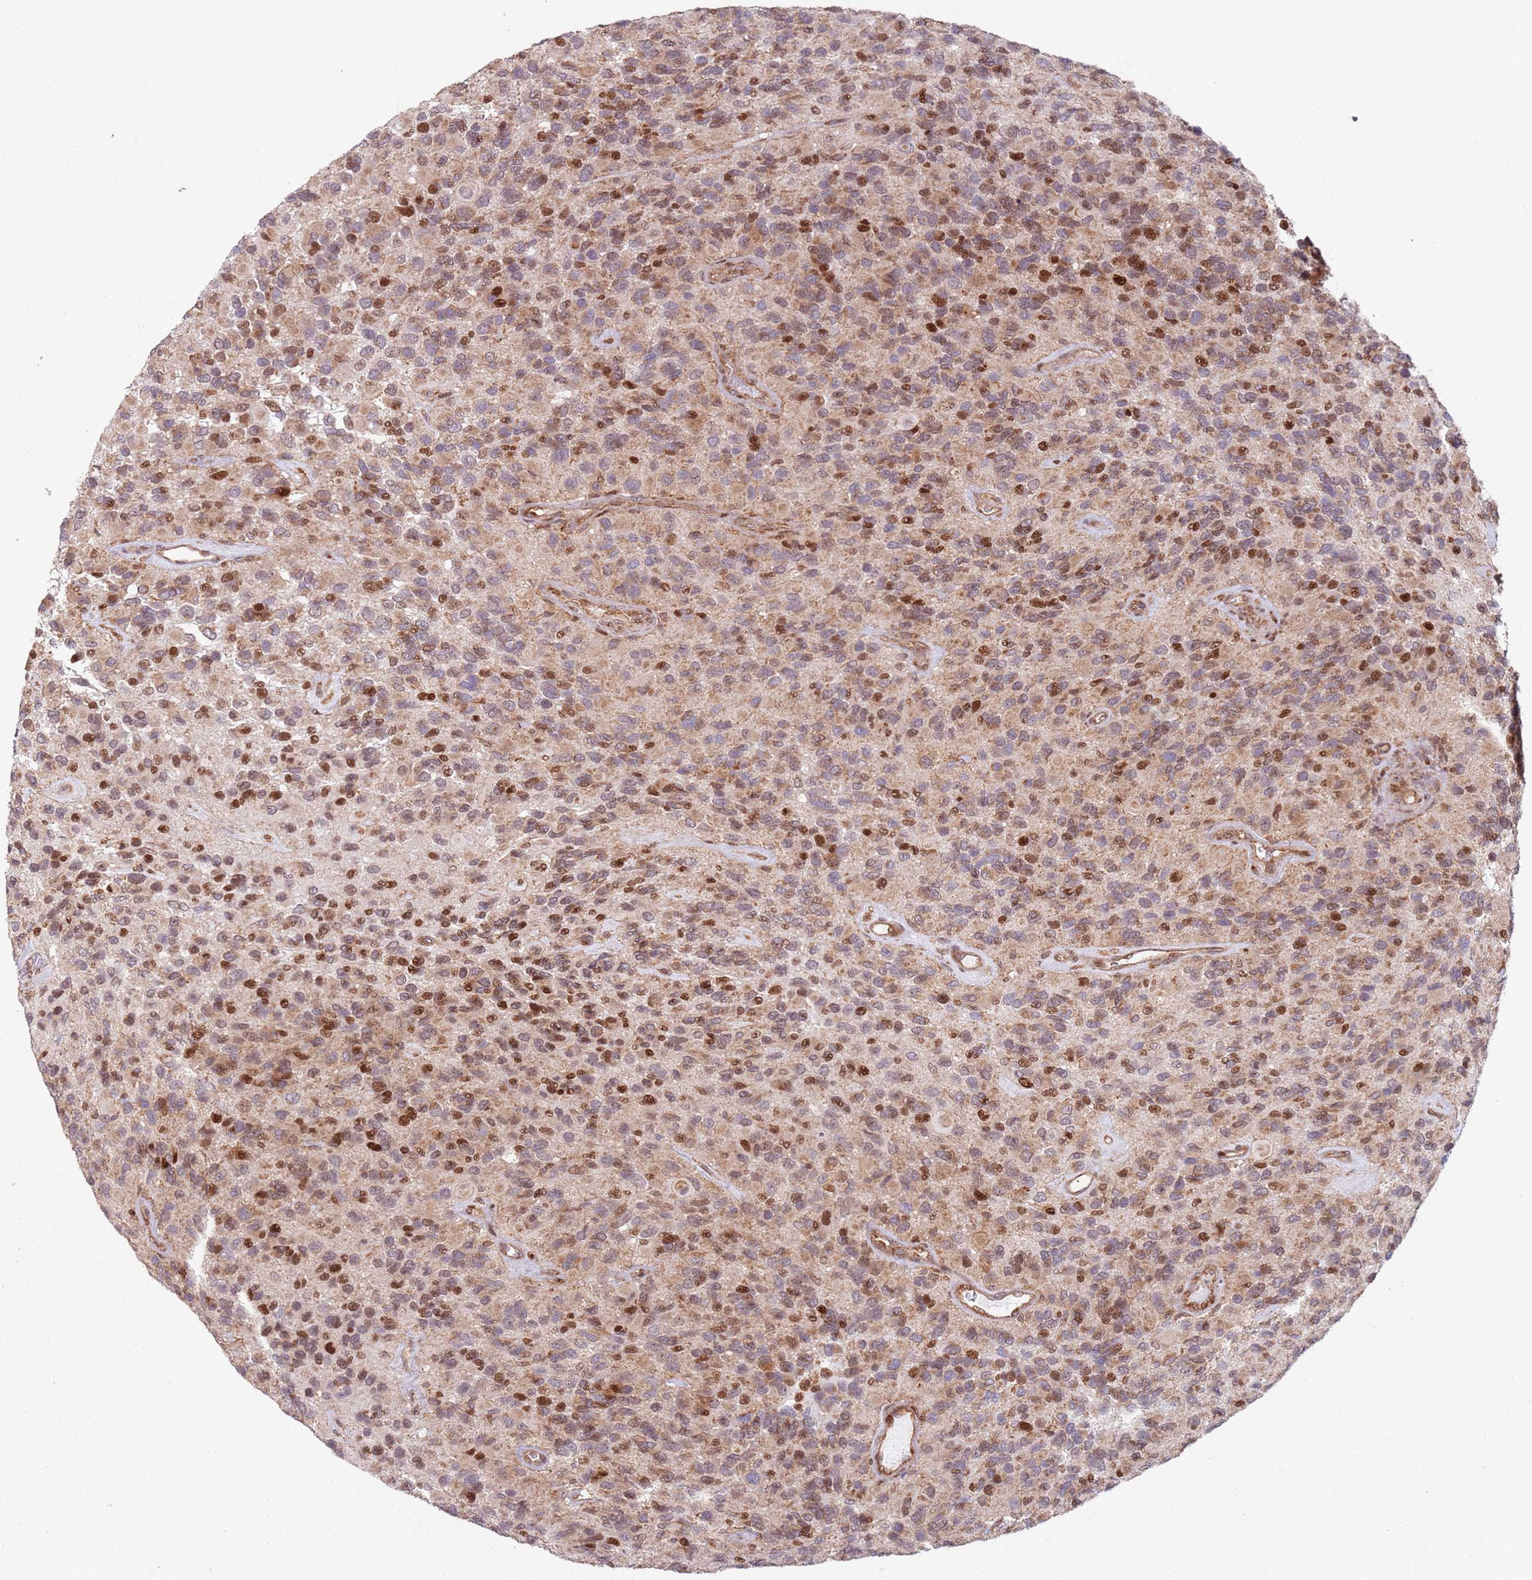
{"staining": {"intensity": "strong", "quantity": "<25%", "location": "cytoplasmic/membranous,nuclear"}, "tissue": "glioma", "cell_type": "Tumor cells", "image_type": "cancer", "snomed": [{"axis": "morphology", "description": "Glioma, malignant, High grade"}, {"axis": "topography", "description": "Brain"}], "caption": "Glioma stained with a protein marker demonstrates strong staining in tumor cells.", "gene": "HNRNPLL", "patient": {"sex": "male", "age": 77}}